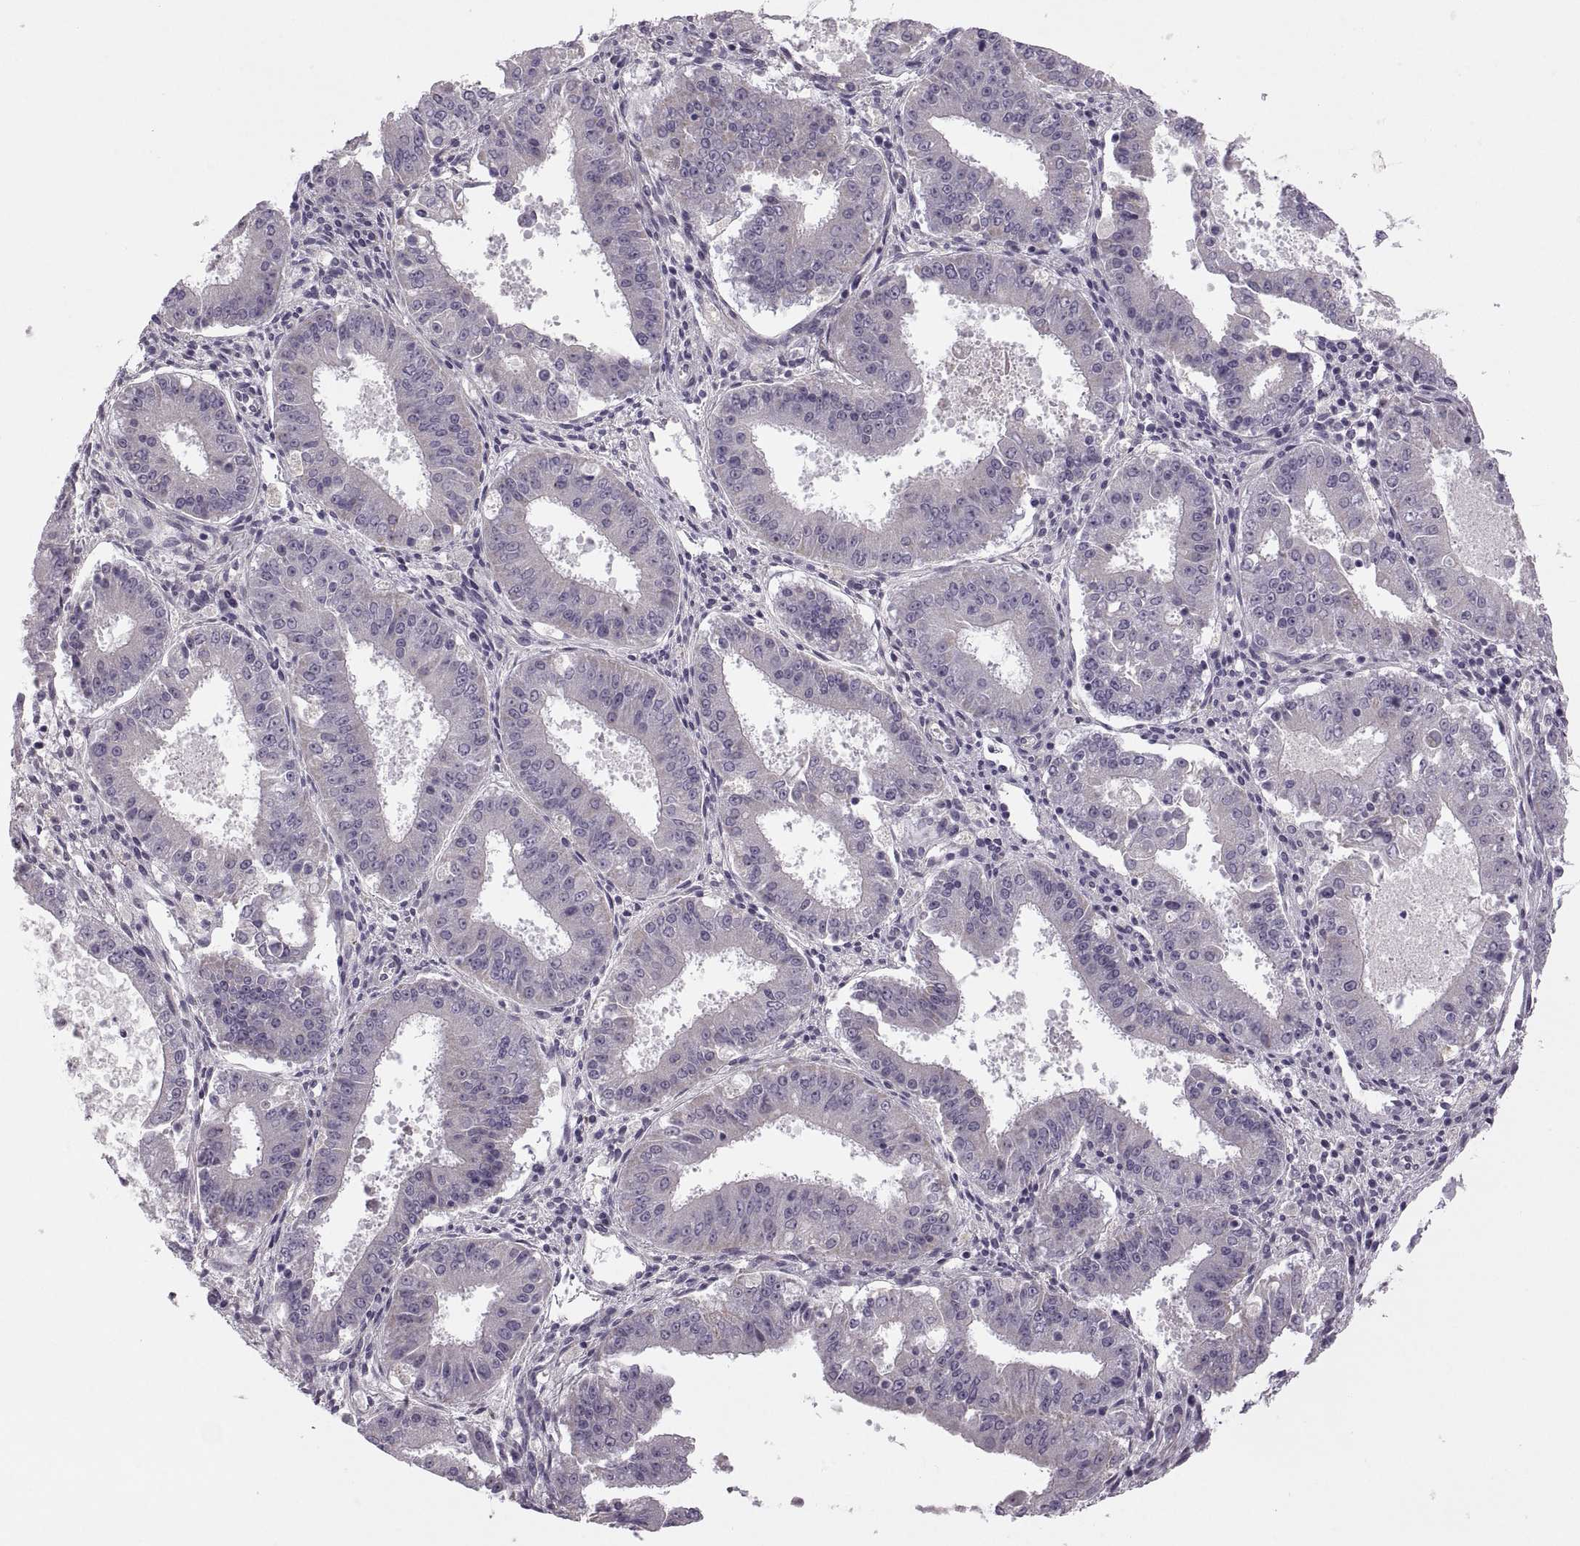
{"staining": {"intensity": "negative", "quantity": "none", "location": "none"}, "tissue": "ovarian cancer", "cell_type": "Tumor cells", "image_type": "cancer", "snomed": [{"axis": "morphology", "description": "Carcinoma, endometroid"}, {"axis": "topography", "description": "Ovary"}], "caption": "Tumor cells show no significant protein staining in endometroid carcinoma (ovarian). The staining is performed using DAB (3,3'-diaminobenzidine) brown chromogen with nuclei counter-stained in using hematoxylin.", "gene": "RIPK4", "patient": {"sex": "female", "age": 42}}